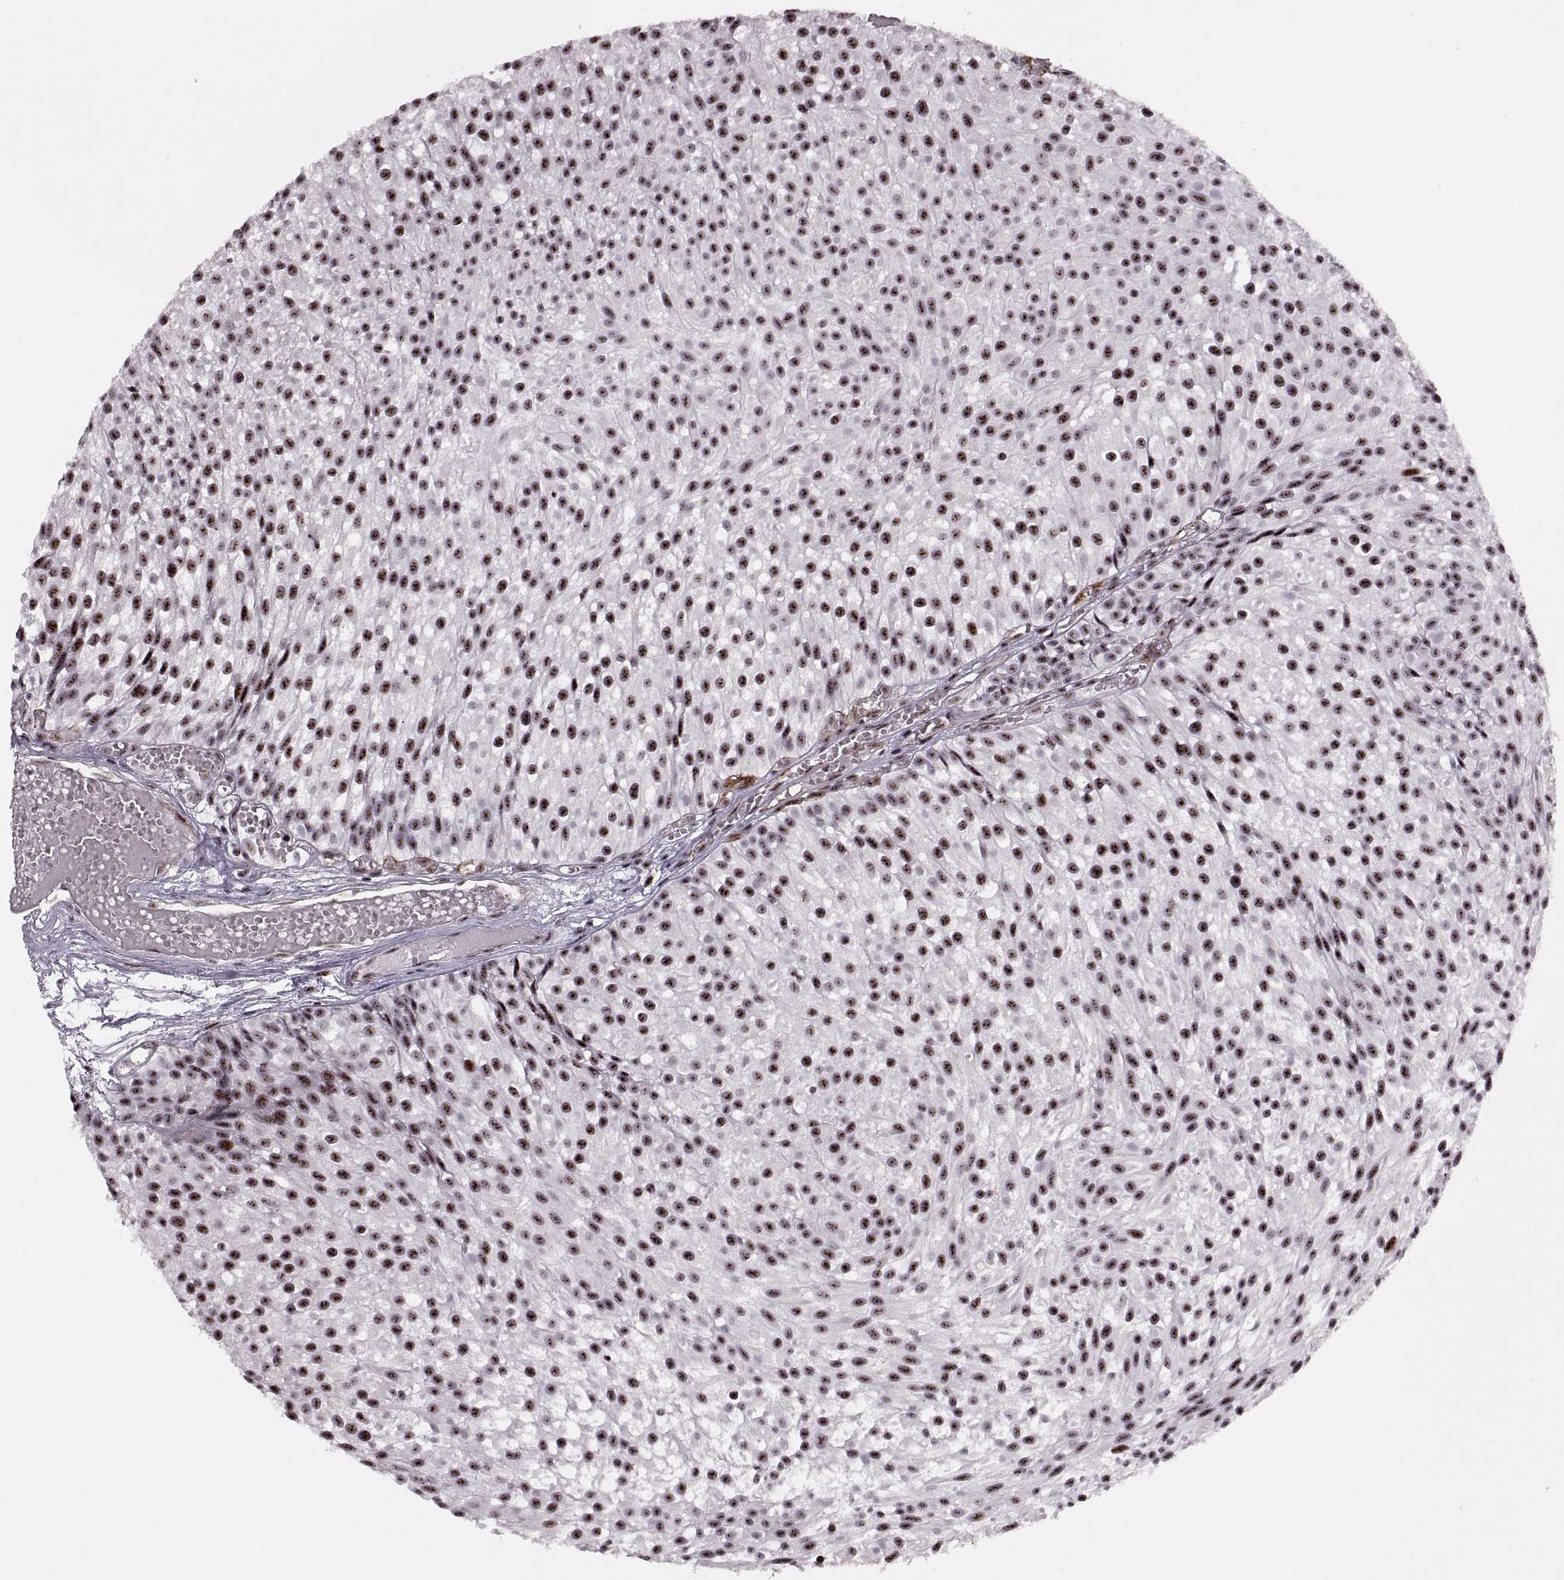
{"staining": {"intensity": "strong", "quantity": ">75%", "location": "nuclear"}, "tissue": "urothelial cancer", "cell_type": "Tumor cells", "image_type": "cancer", "snomed": [{"axis": "morphology", "description": "Urothelial carcinoma, Low grade"}, {"axis": "topography", "description": "Urinary bladder"}], "caption": "This histopathology image demonstrates urothelial cancer stained with immunohistochemistry to label a protein in brown. The nuclear of tumor cells show strong positivity for the protein. Nuclei are counter-stained blue.", "gene": "ZCCHC17", "patient": {"sex": "male", "age": 63}}